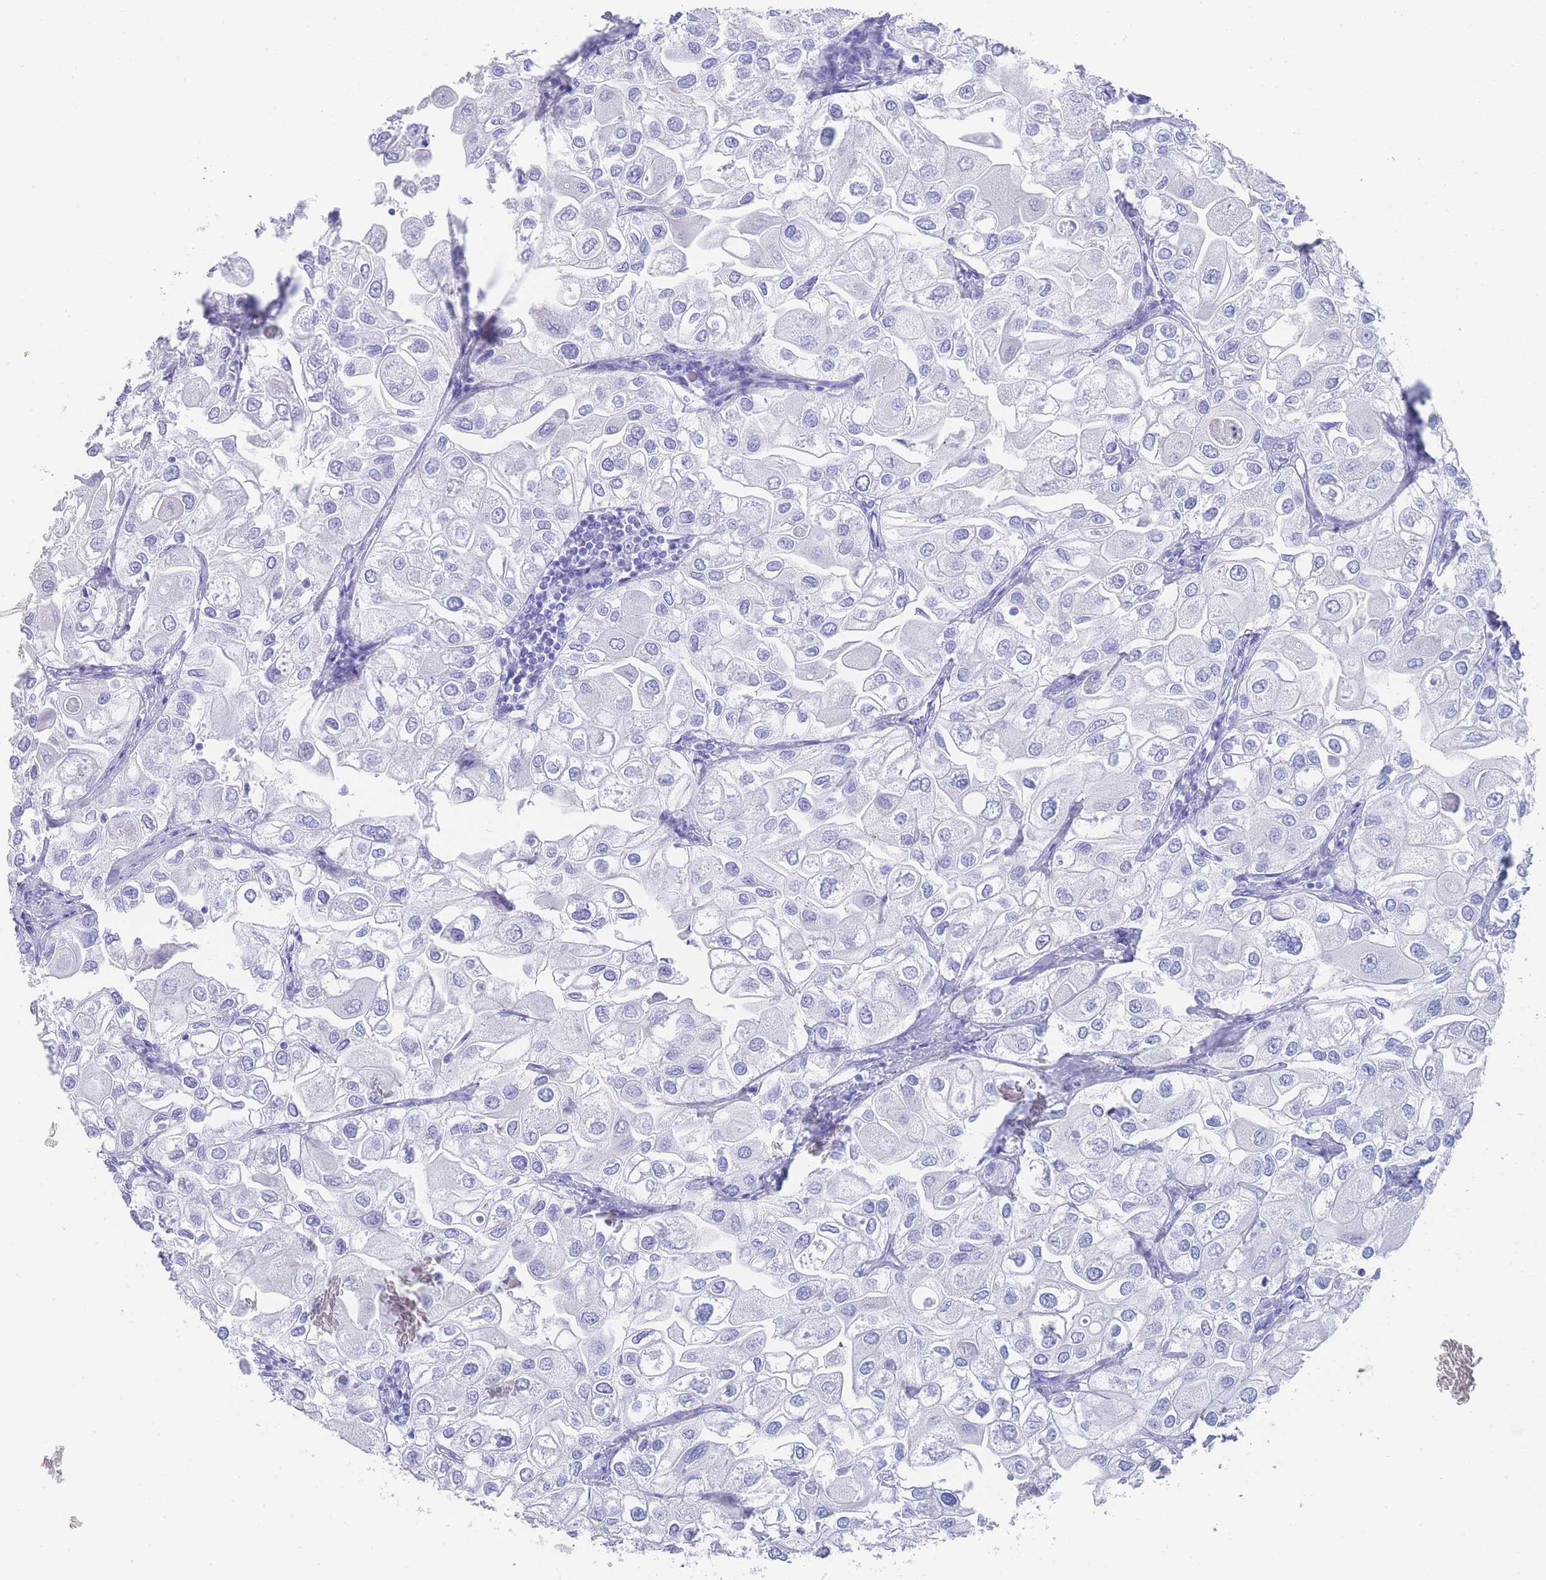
{"staining": {"intensity": "negative", "quantity": "none", "location": "none"}, "tissue": "urothelial cancer", "cell_type": "Tumor cells", "image_type": "cancer", "snomed": [{"axis": "morphology", "description": "Urothelial carcinoma, High grade"}, {"axis": "topography", "description": "Urinary bladder"}], "caption": "The histopathology image reveals no staining of tumor cells in urothelial cancer. Nuclei are stained in blue.", "gene": "LRRC37A", "patient": {"sex": "male", "age": 64}}